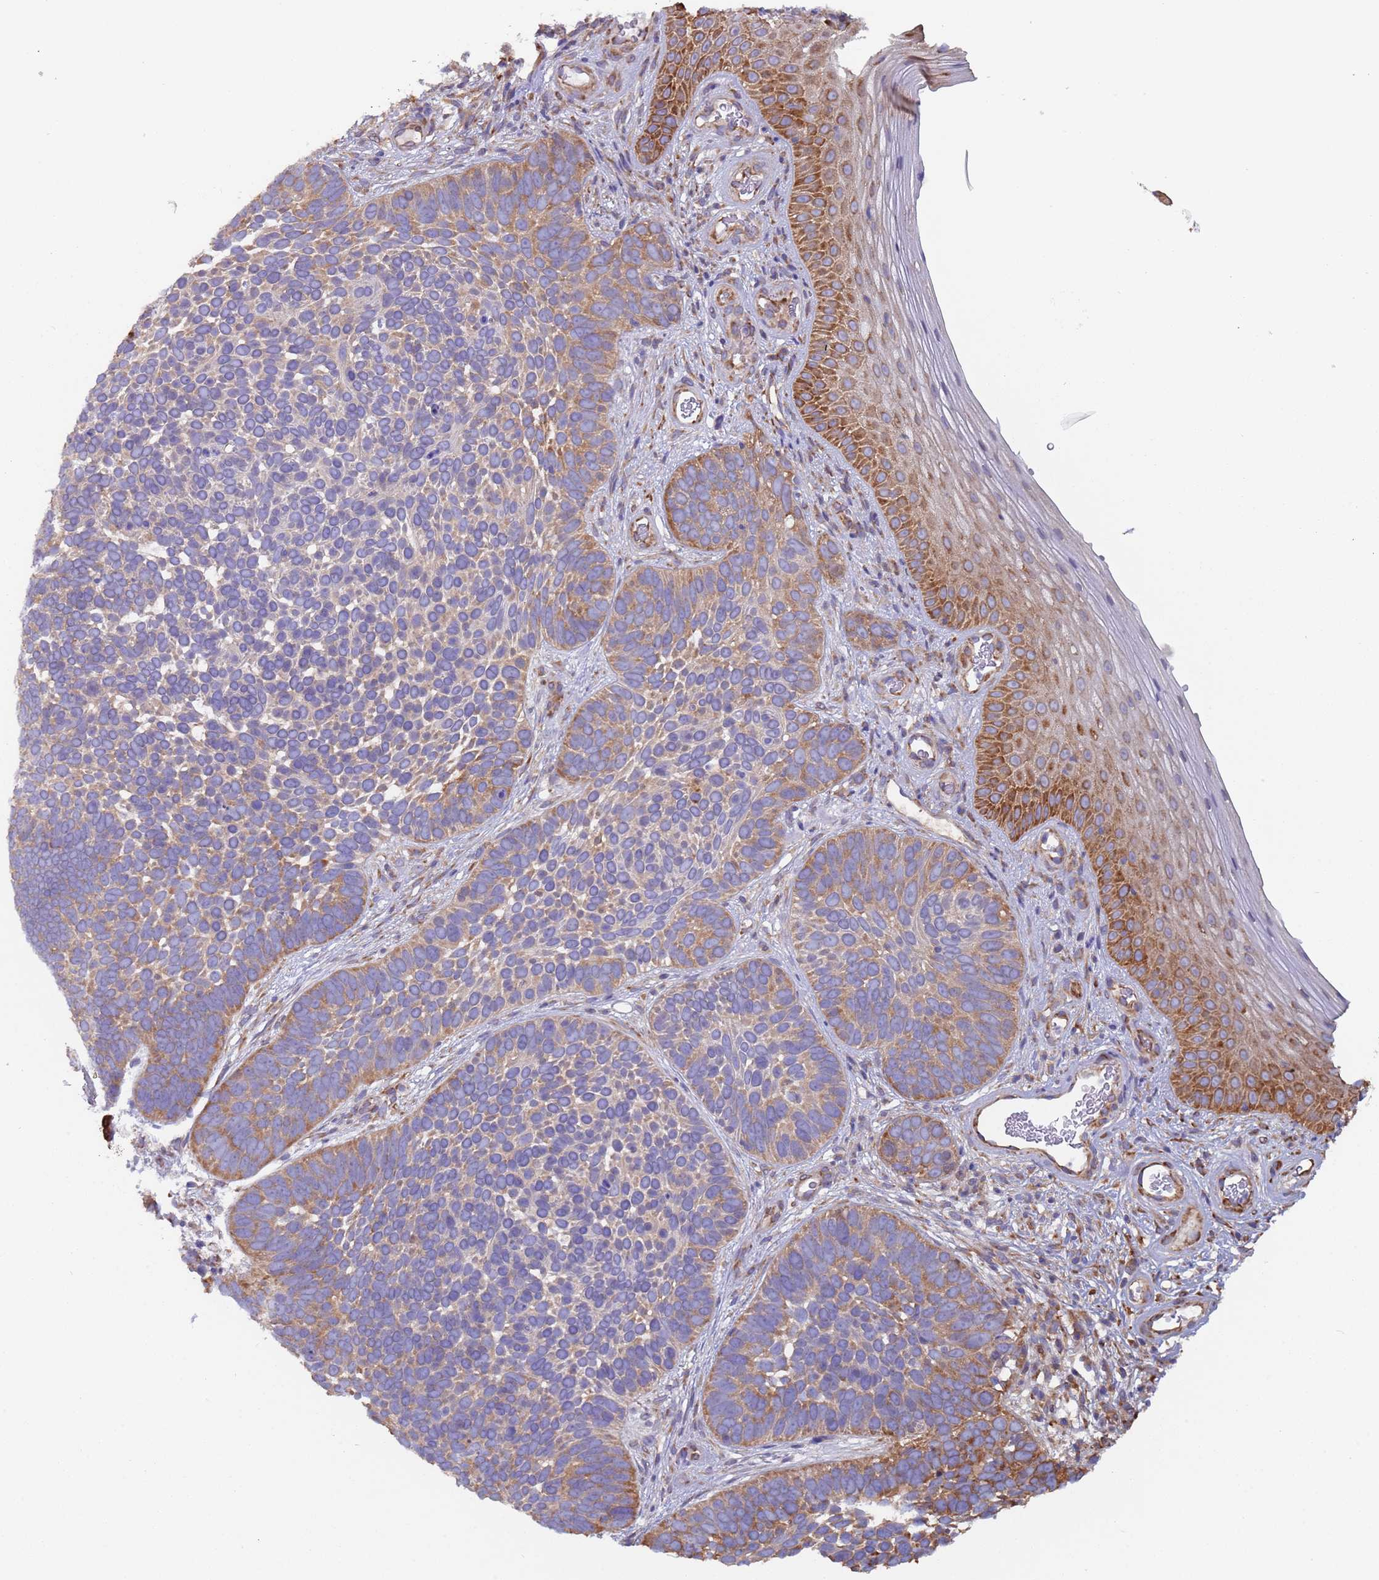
{"staining": {"intensity": "moderate", "quantity": "<25%", "location": "cytoplasmic/membranous"}, "tissue": "skin cancer", "cell_type": "Tumor cells", "image_type": "cancer", "snomed": [{"axis": "morphology", "description": "Basal cell carcinoma"}, {"axis": "topography", "description": "Skin"}], "caption": "Immunohistochemical staining of skin basal cell carcinoma reveals low levels of moderate cytoplasmic/membranous staining in about <25% of tumor cells.", "gene": "ZNF844", "patient": {"sex": "male", "age": 89}}